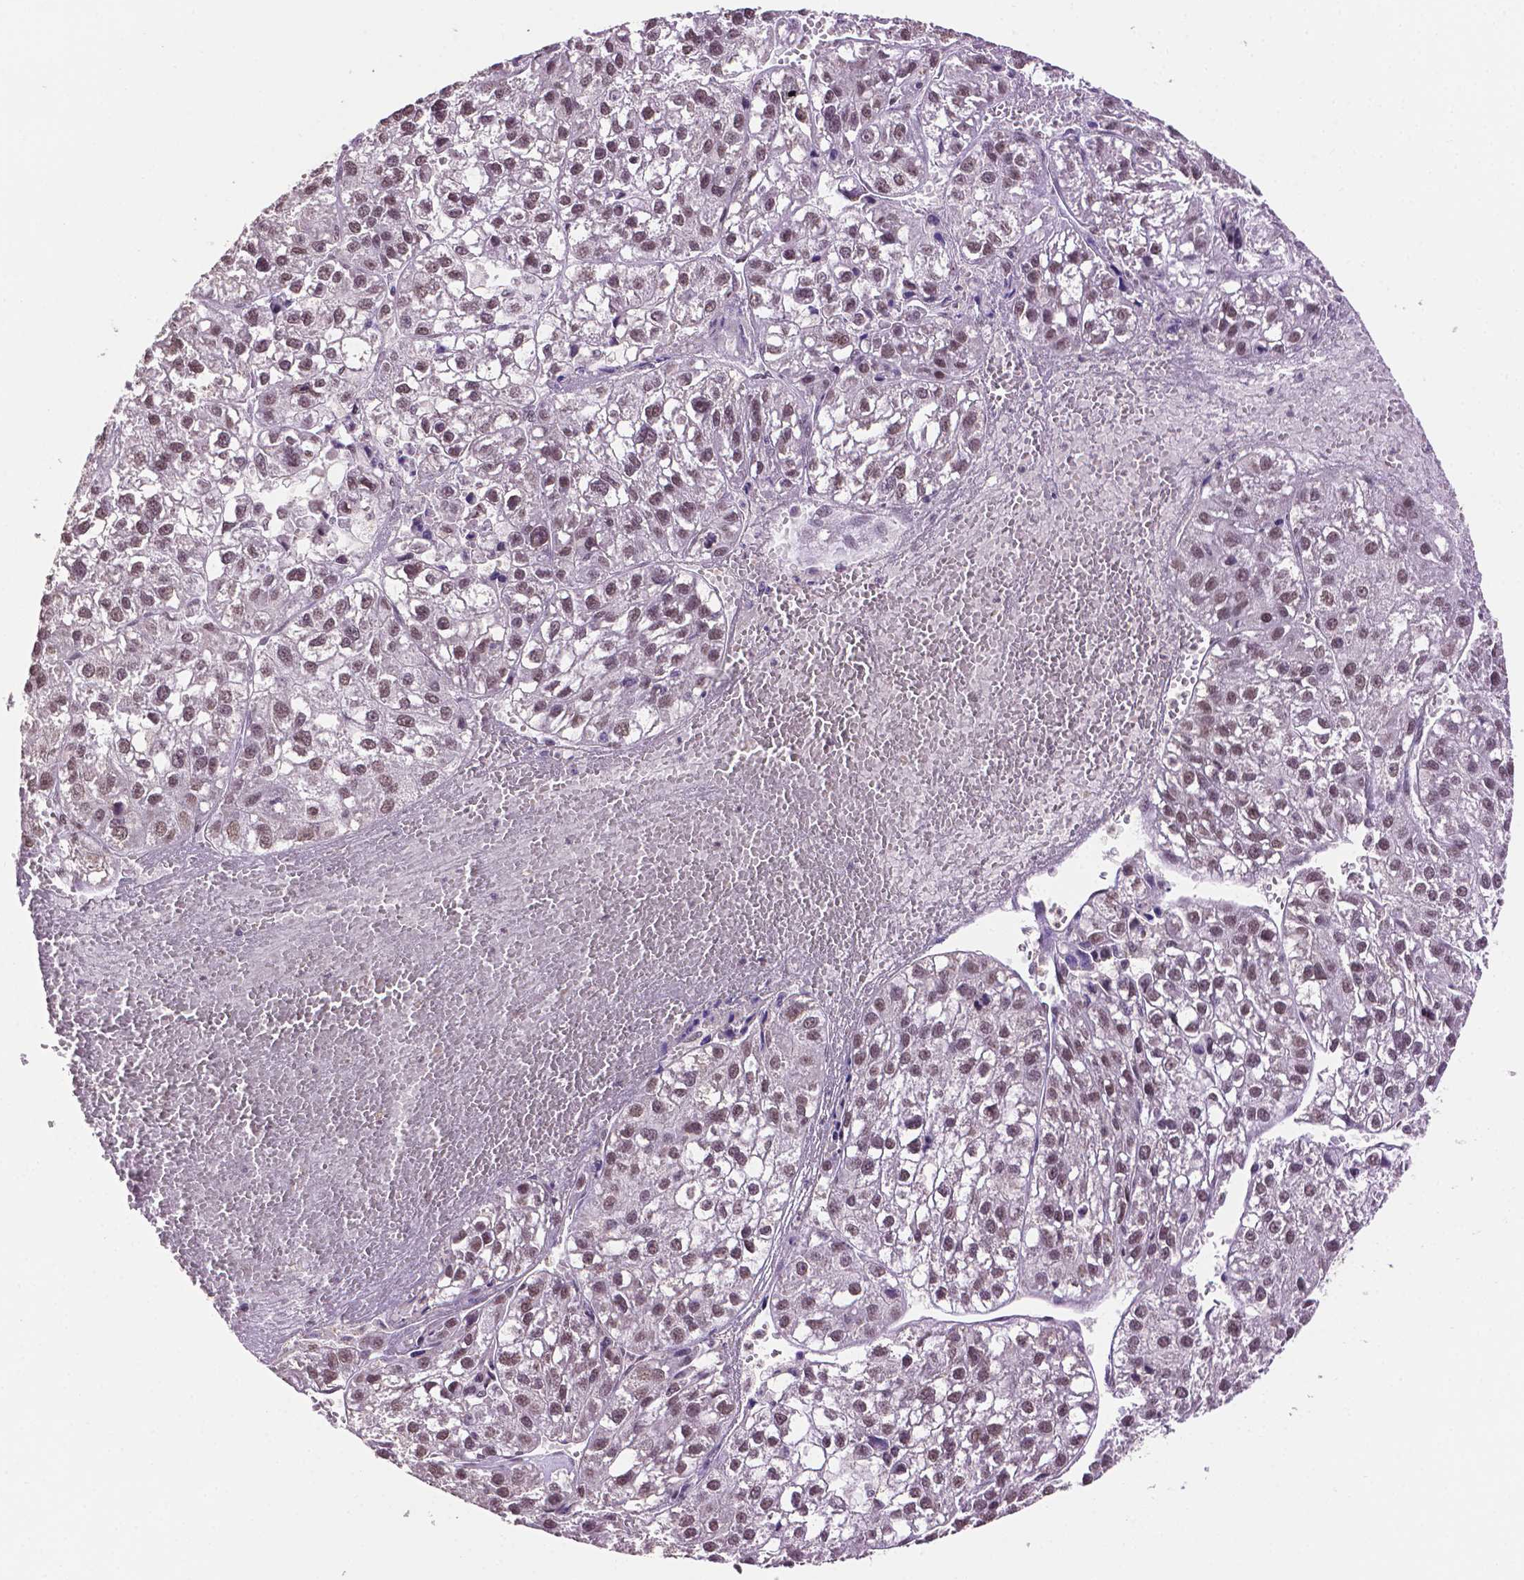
{"staining": {"intensity": "moderate", "quantity": ">75%", "location": "nuclear"}, "tissue": "liver cancer", "cell_type": "Tumor cells", "image_type": "cancer", "snomed": [{"axis": "morphology", "description": "Carcinoma, Hepatocellular, NOS"}, {"axis": "topography", "description": "Liver"}], "caption": "Protein expression analysis of human liver cancer (hepatocellular carcinoma) reveals moderate nuclear positivity in about >75% of tumor cells.", "gene": "PTPN6", "patient": {"sex": "female", "age": 70}}